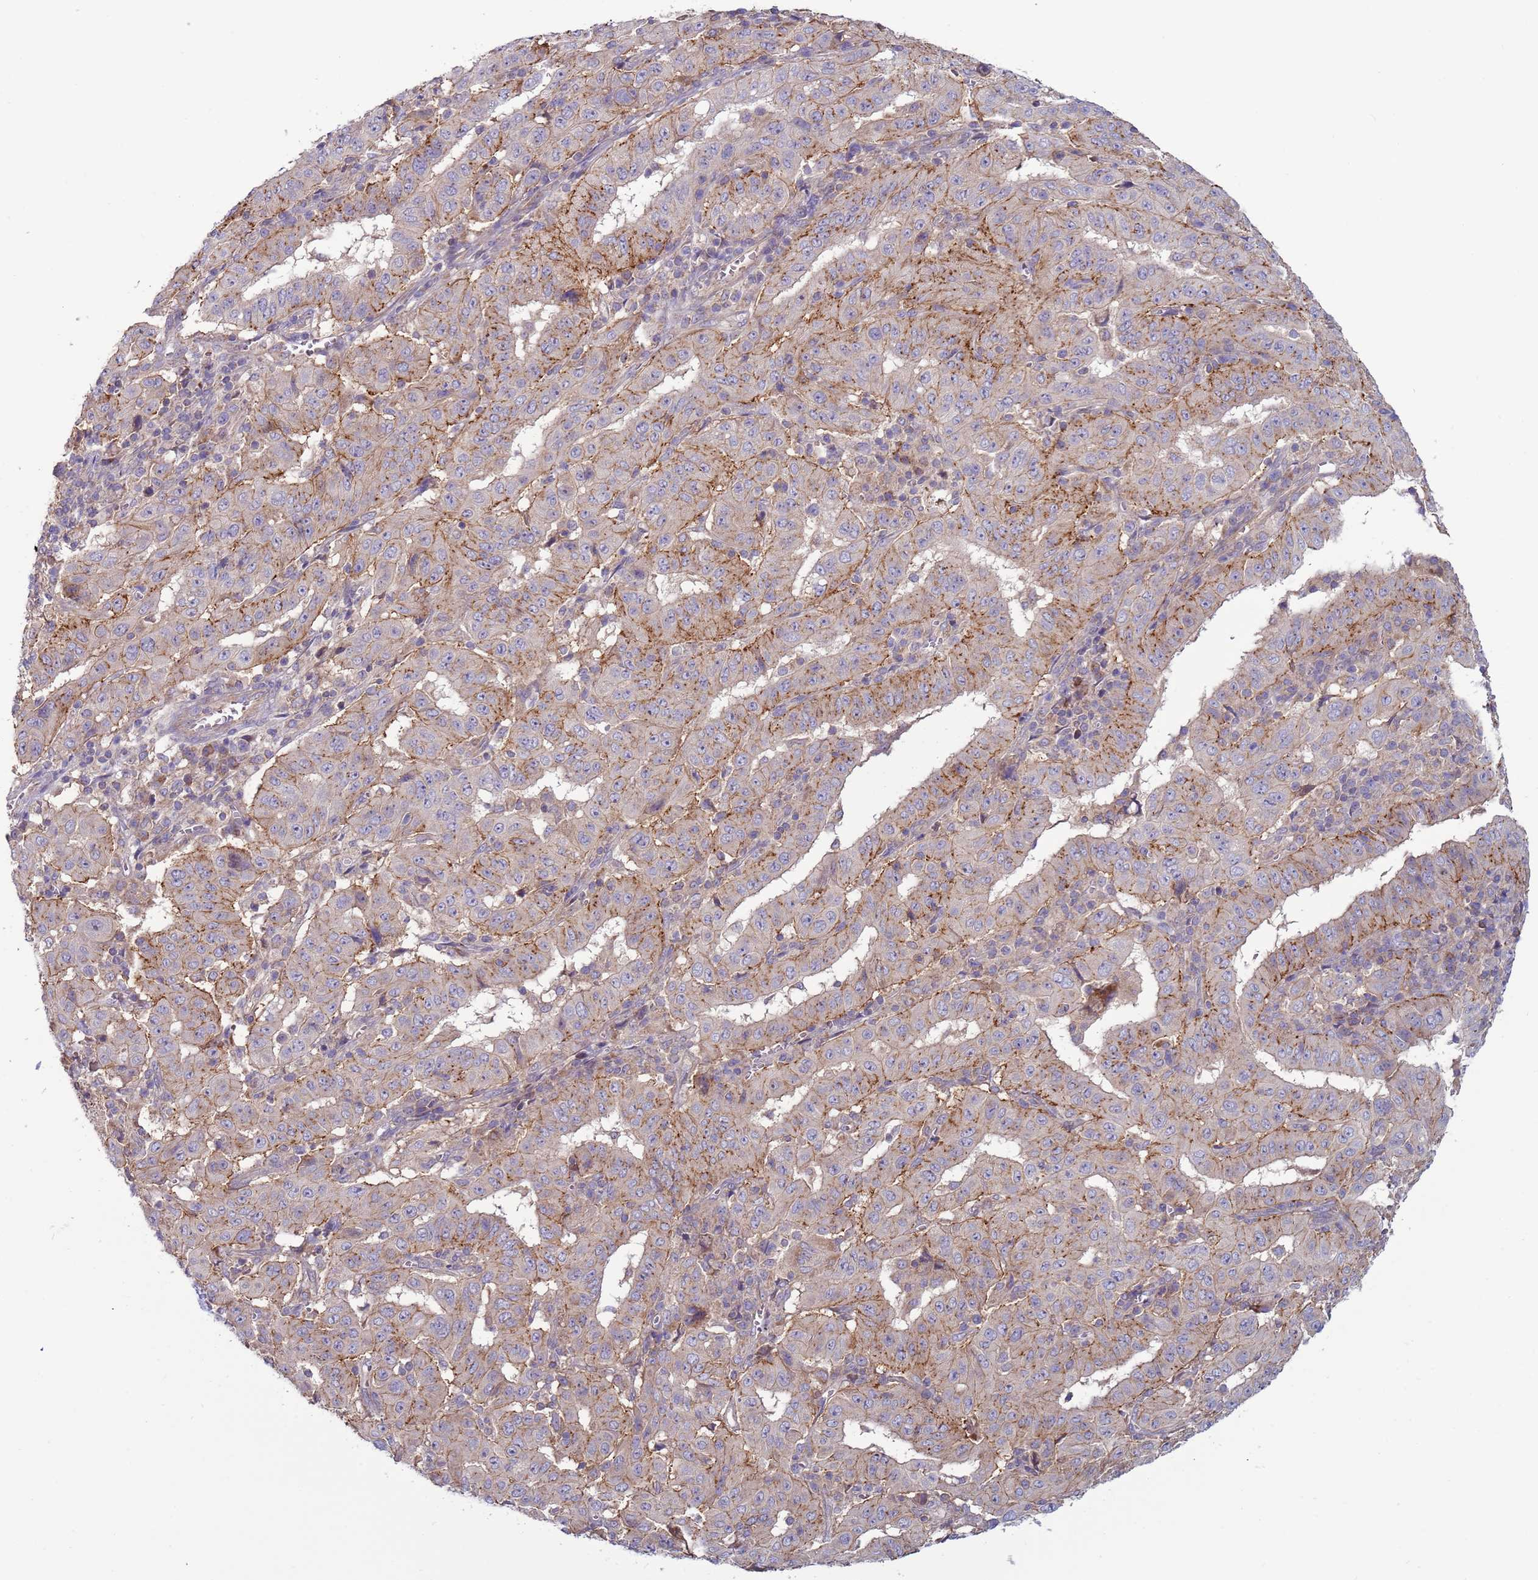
{"staining": {"intensity": "moderate", "quantity": "25%-75%", "location": "cytoplasmic/membranous"}, "tissue": "pancreatic cancer", "cell_type": "Tumor cells", "image_type": "cancer", "snomed": [{"axis": "morphology", "description": "Adenocarcinoma, NOS"}, {"axis": "topography", "description": "Pancreas"}], "caption": "Immunohistochemistry (IHC) histopathology image of neoplastic tissue: pancreatic cancer stained using IHC reveals medium levels of moderate protein expression localized specifically in the cytoplasmic/membranous of tumor cells, appearing as a cytoplasmic/membranous brown color.", "gene": "UQCRQ", "patient": {"sex": "male", "age": 63}}